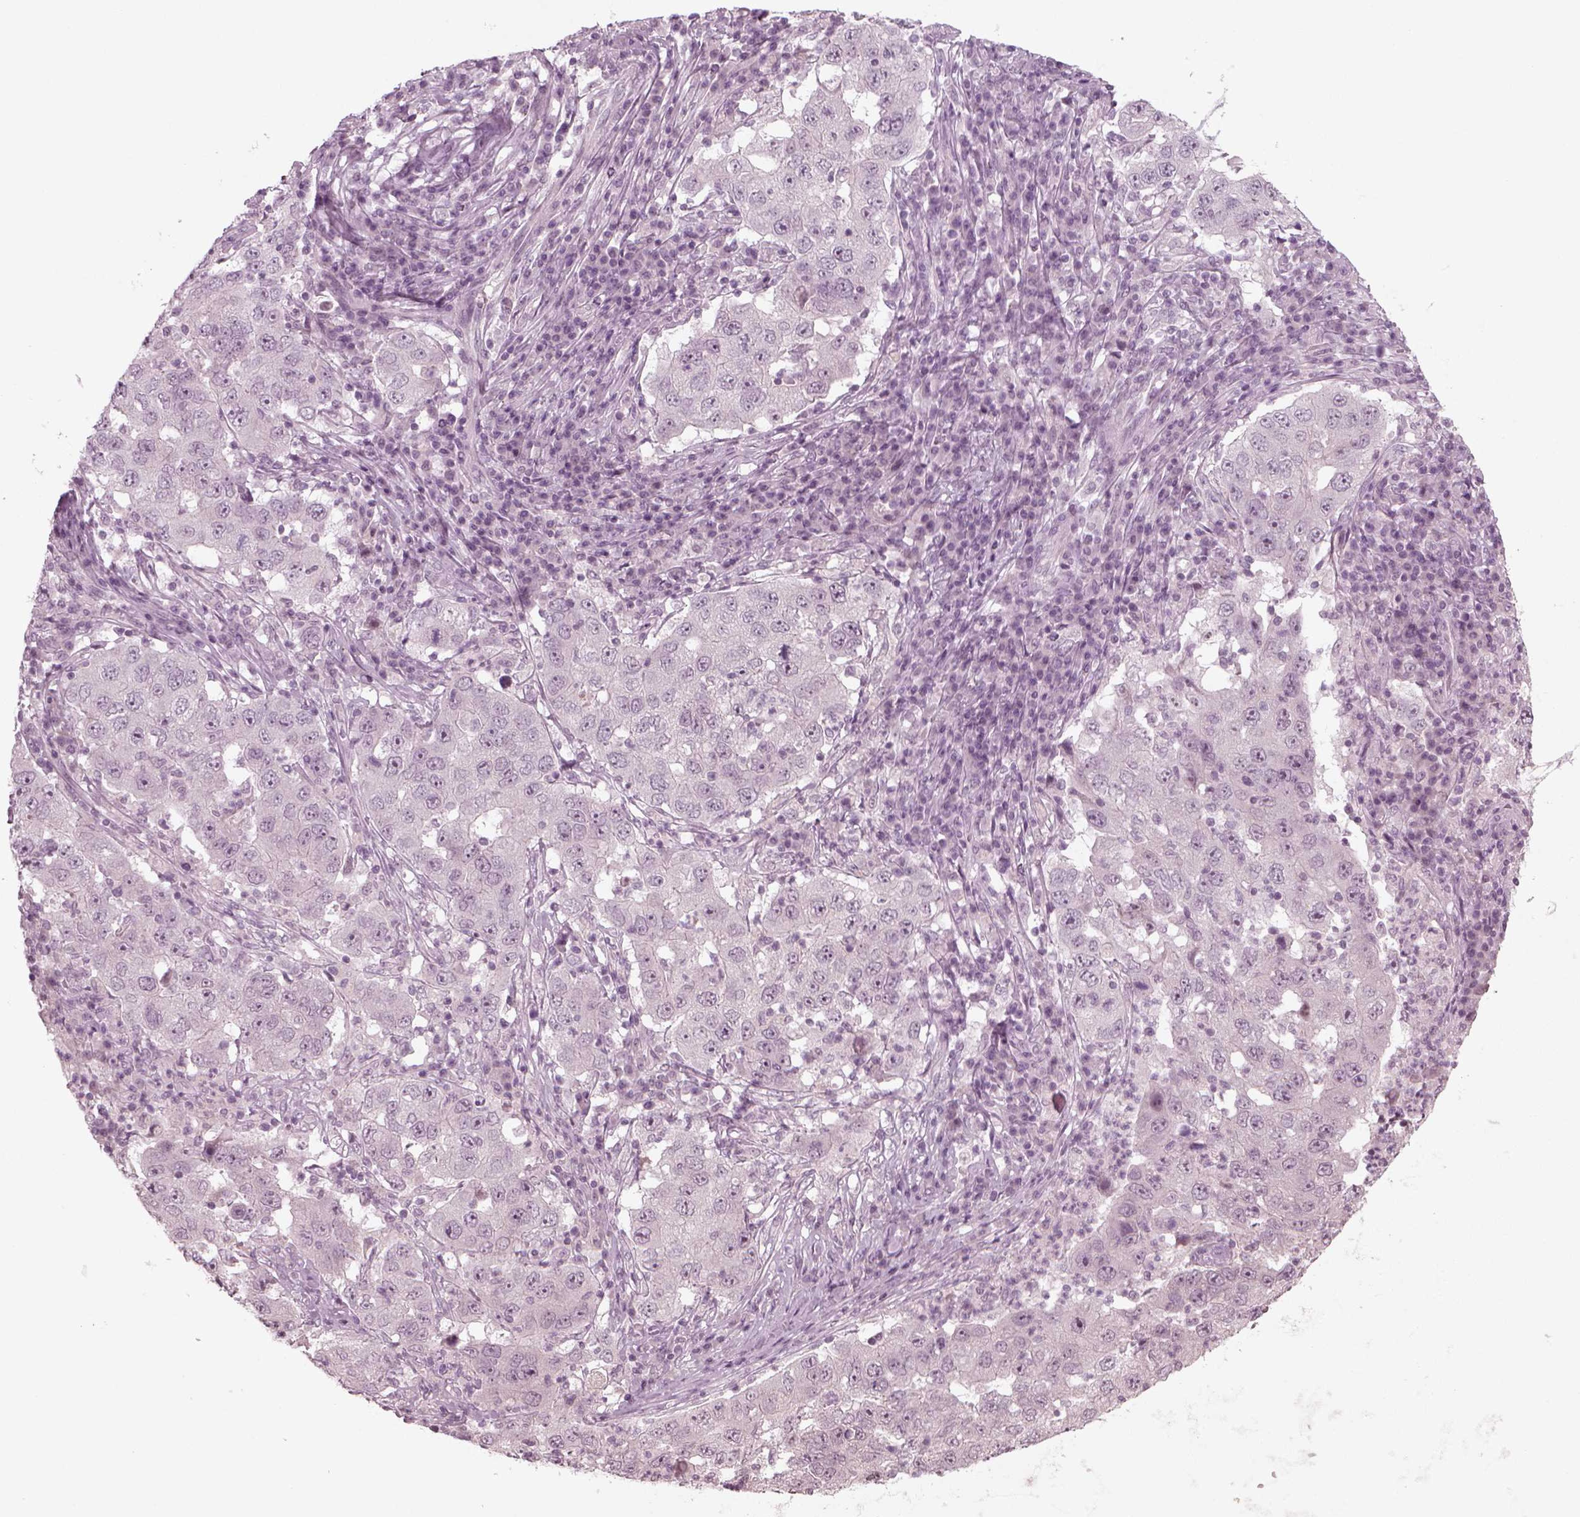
{"staining": {"intensity": "negative", "quantity": "none", "location": "none"}, "tissue": "lung cancer", "cell_type": "Tumor cells", "image_type": "cancer", "snomed": [{"axis": "morphology", "description": "Adenocarcinoma, NOS"}, {"axis": "topography", "description": "Lung"}], "caption": "An immunohistochemistry histopathology image of lung adenocarcinoma is shown. There is no staining in tumor cells of lung adenocarcinoma.", "gene": "MGAT4D", "patient": {"sex": "male", "age": 73}}